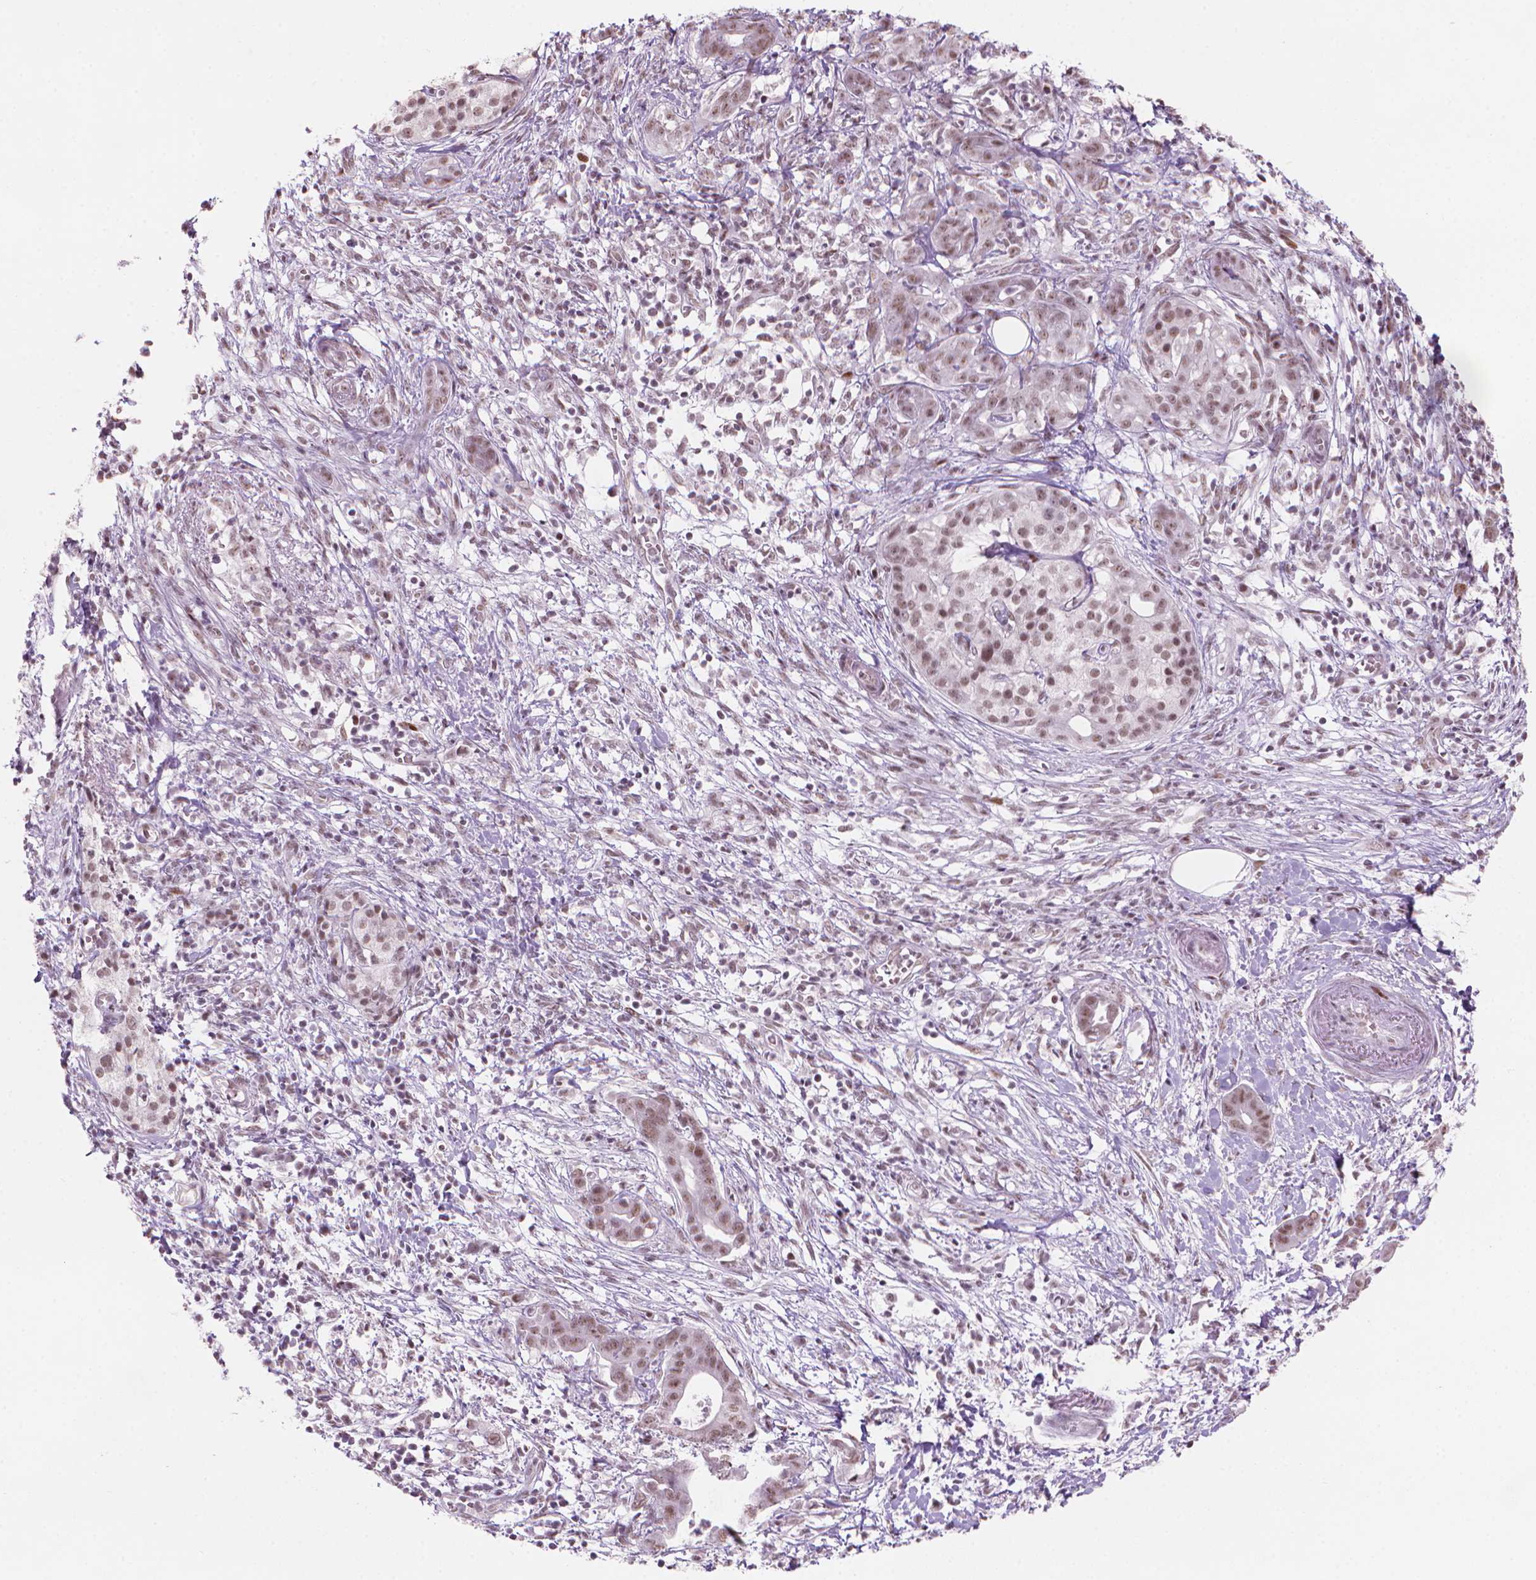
{"staining": {"intensity": "moderate", "quantity": ">75%", "location": "nuclear"}, "tissue": "pancreatic cancer", "cell_type": "Tumor cells", "image_type": "cancer", "snomed": [{"axis": "morphology", "description": "Adenocarcinoma, NOS"}, {"axis": "topography", "description": "Pancreas"}], "caption": "Pancreatic cancer (adenocarcinoma) was stained to show a protein in brown. There is medium levels of moderate nuclear positivity in approximately >75% of tumor cells. (brown staining indicates protein expression, while blue staining denotes nuclei).", "gene": "HES7", "patient": {"sex": "male", "age": 61}}